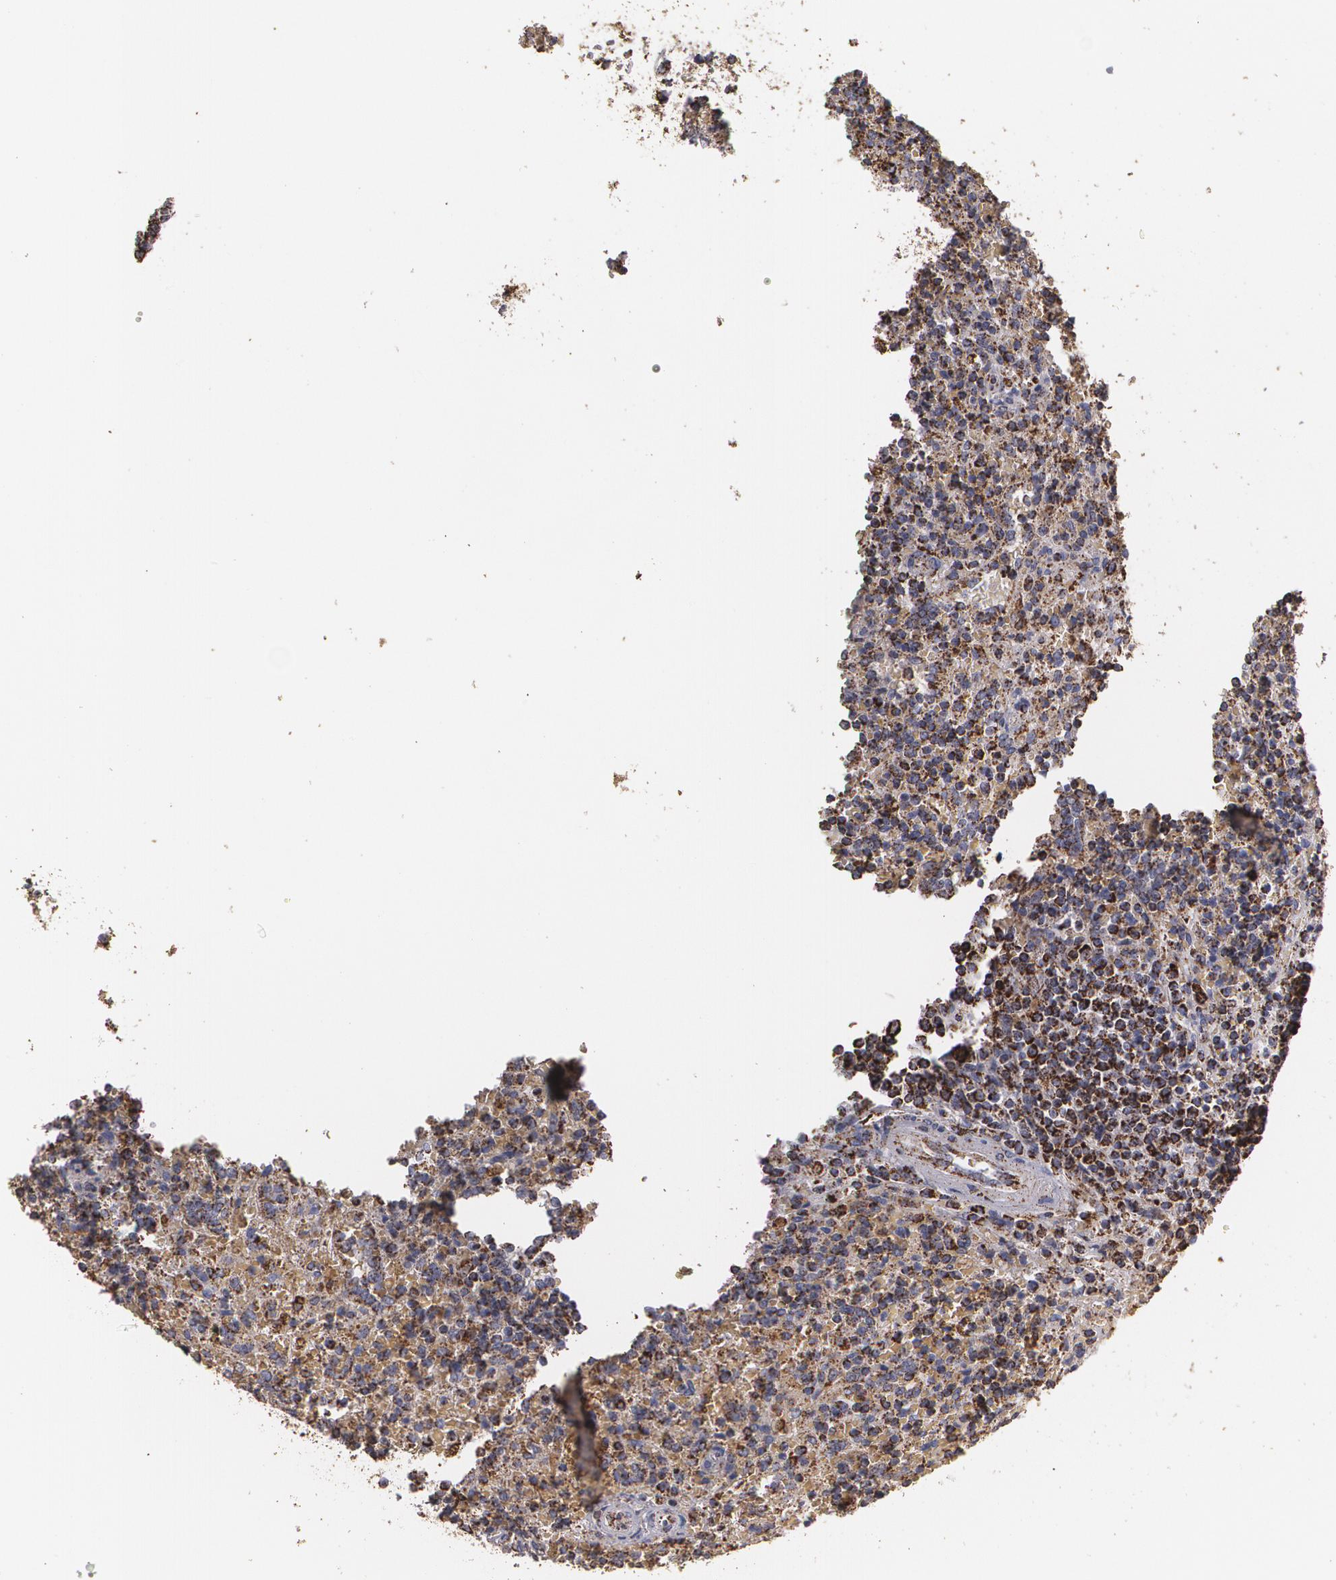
{"staining": {"intensity": "moderate", "quantity": "25%-75%", "location": "cytoplasmic/membranous"}, "tissue": "lymphoma", "cell_type": "Tumor cells", "image_type": "cancer", "snomed": [{"axis": "morphology", "description": "Malignant lymphoma, non-Hodgkin's type, Low grade"}, {"axis": "topography", "description": "Spleen"}], "caption": "Protein expression analysis of human low-grade malignant lymphoma, non-Hodgkin's type reveals moderate cytoplasmic/membranous staining in approximately 25%-75% of tumor cells.", "gene": "HSPD1", "patient": {"sex": "male", "age": 67}}